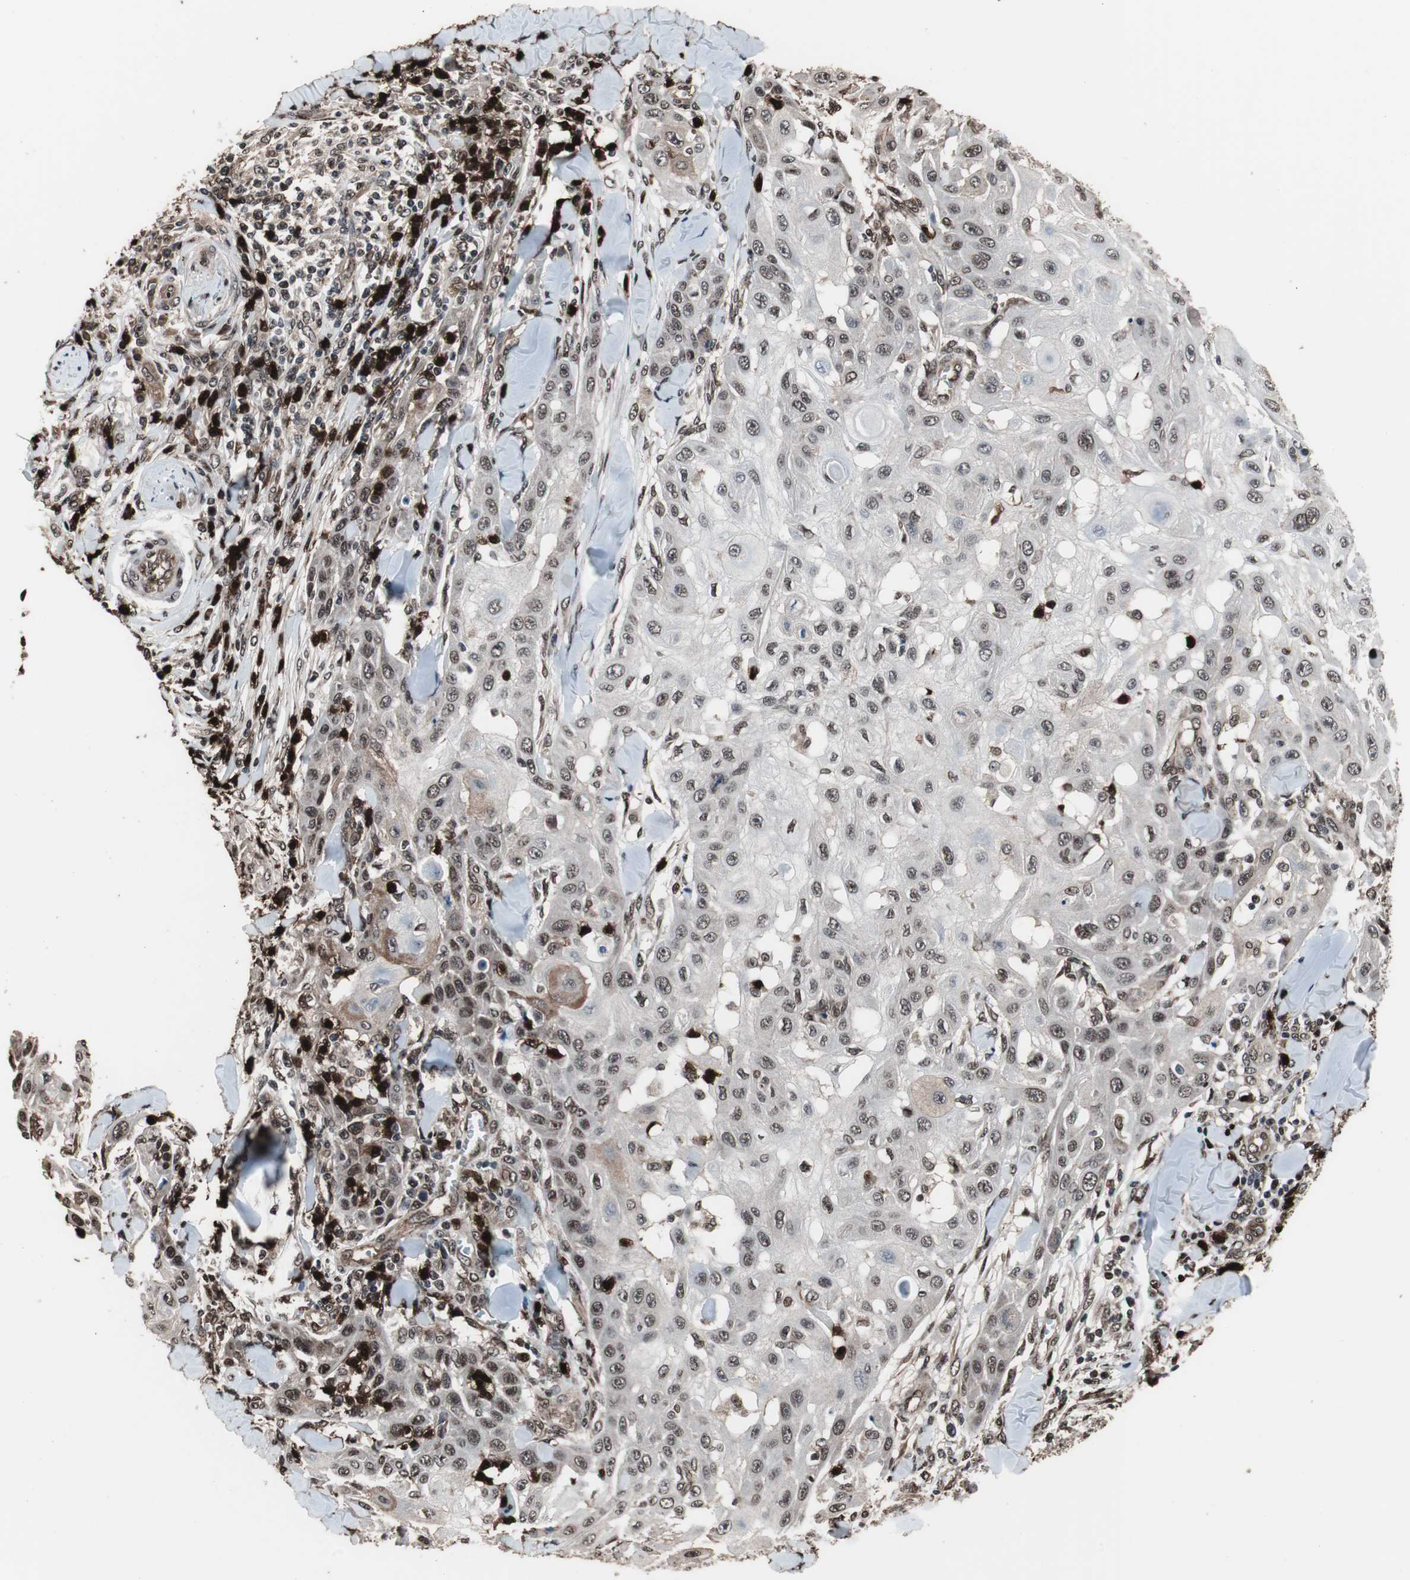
{"staining": {"intensity": "strong", "quantity": ">75%", "location": "nuclear"}, "tissue": "skin cancer", "cell_type": "Tumor cells", "image_type": "cancer", "snomed": [{"axis": "morphology", "description": "Squamous cell carcinoma, NOS"}, {"axis": "topography", "description": "Skin"}], "caption": "Approximately >75% of tumor cells in skin cancer (squamous cell carcinoma) demonstrate strong nuclear protein positivity as visualized by brown immunohistochemical staining.", "gene": "POGZ", "patient": {"sex": "male", "age": 24}}